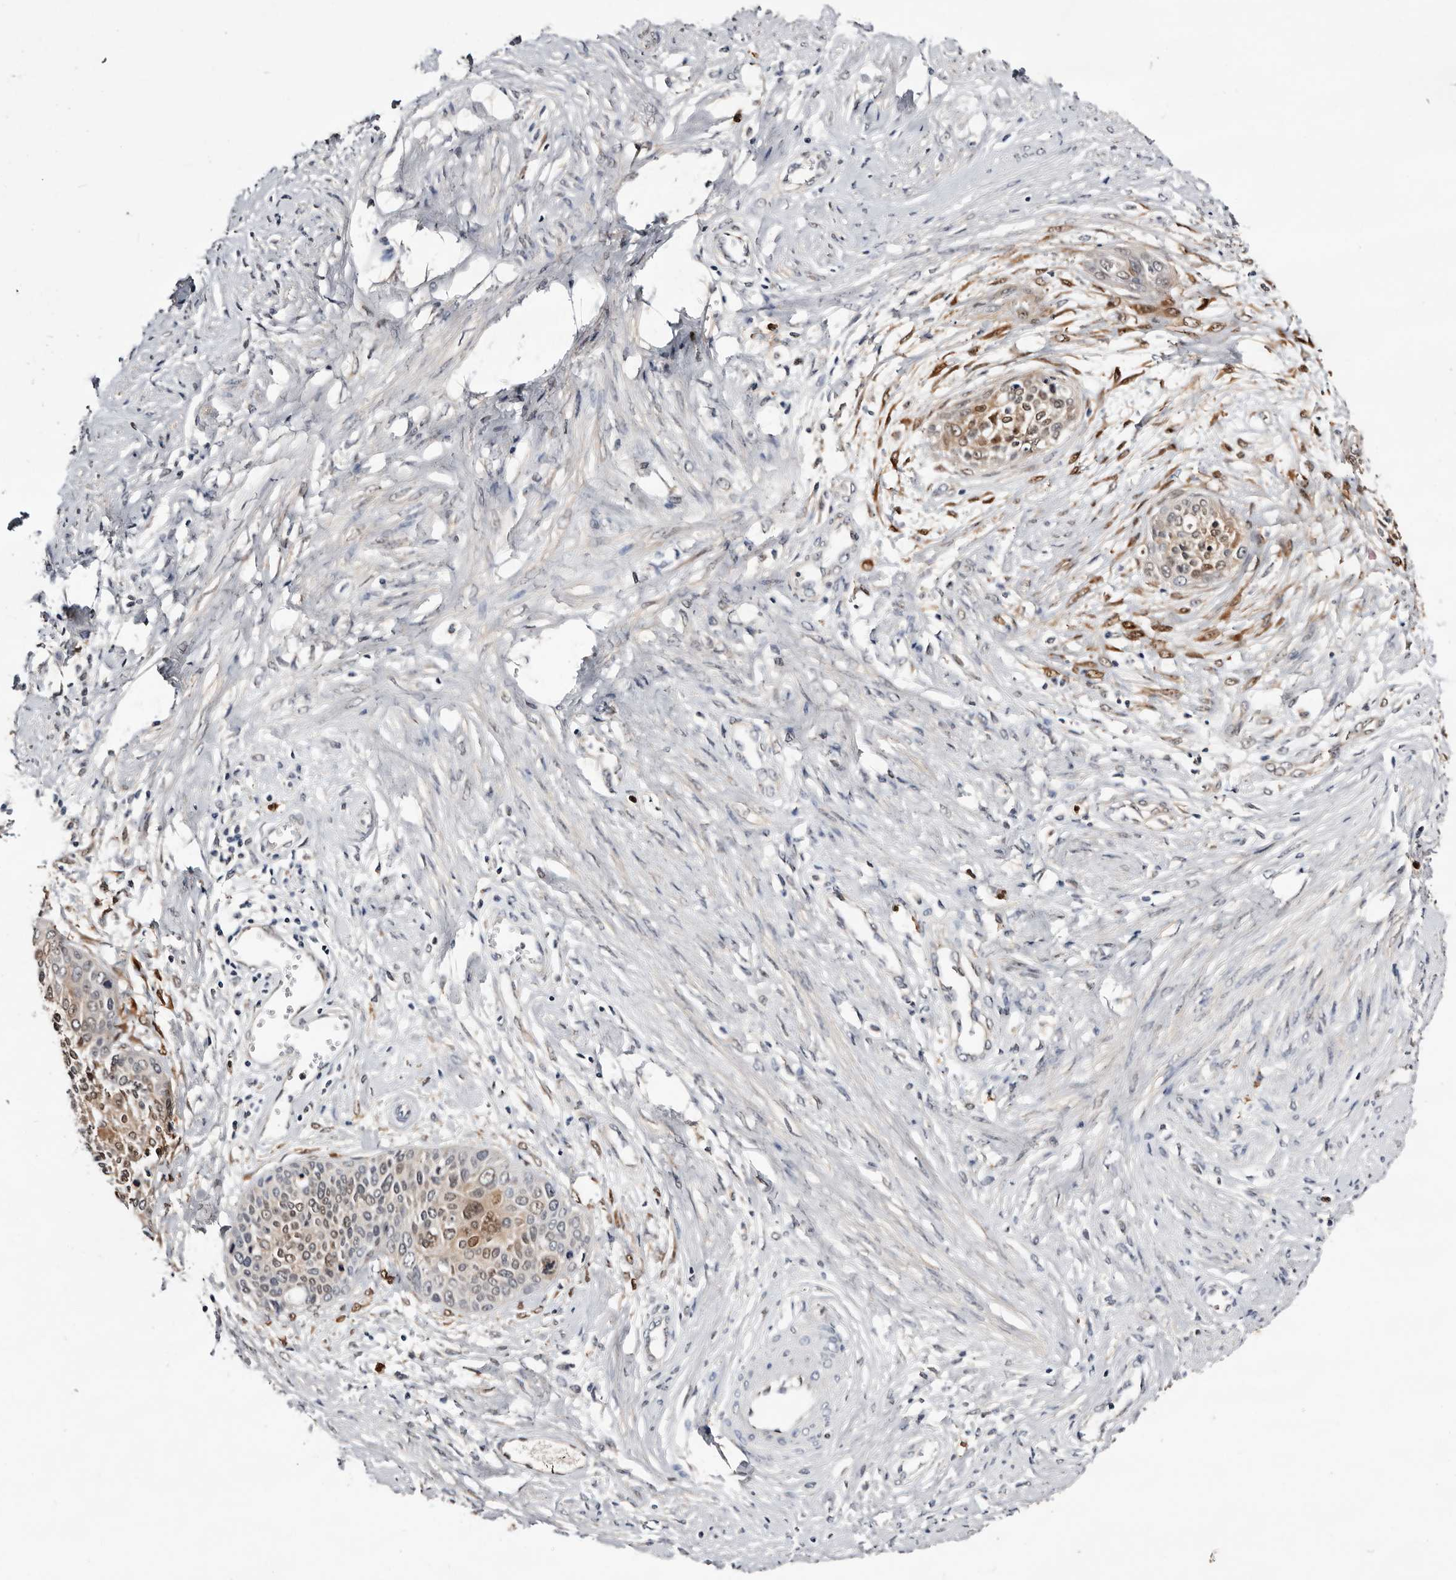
{"staining": {"intensity": "weak", "quantity": "<25%", "location": "cytoplasmic/membranous,nuclear"}, "tissue": "cervical cancer", "cell_type": "Tumor cells", "image_type": "cancer", "snomed": [{"axis": "morphology", "description": "Squamous cell carcinoma, NOS"}, {"axis": "topography", "description": "Cervix"}], "caption": "The image shows no significant staining in tumor cells of cervical squamous cell carcinoma.", "gene": "TP53I3", "patient": {"sex": "female", "age": 37}}